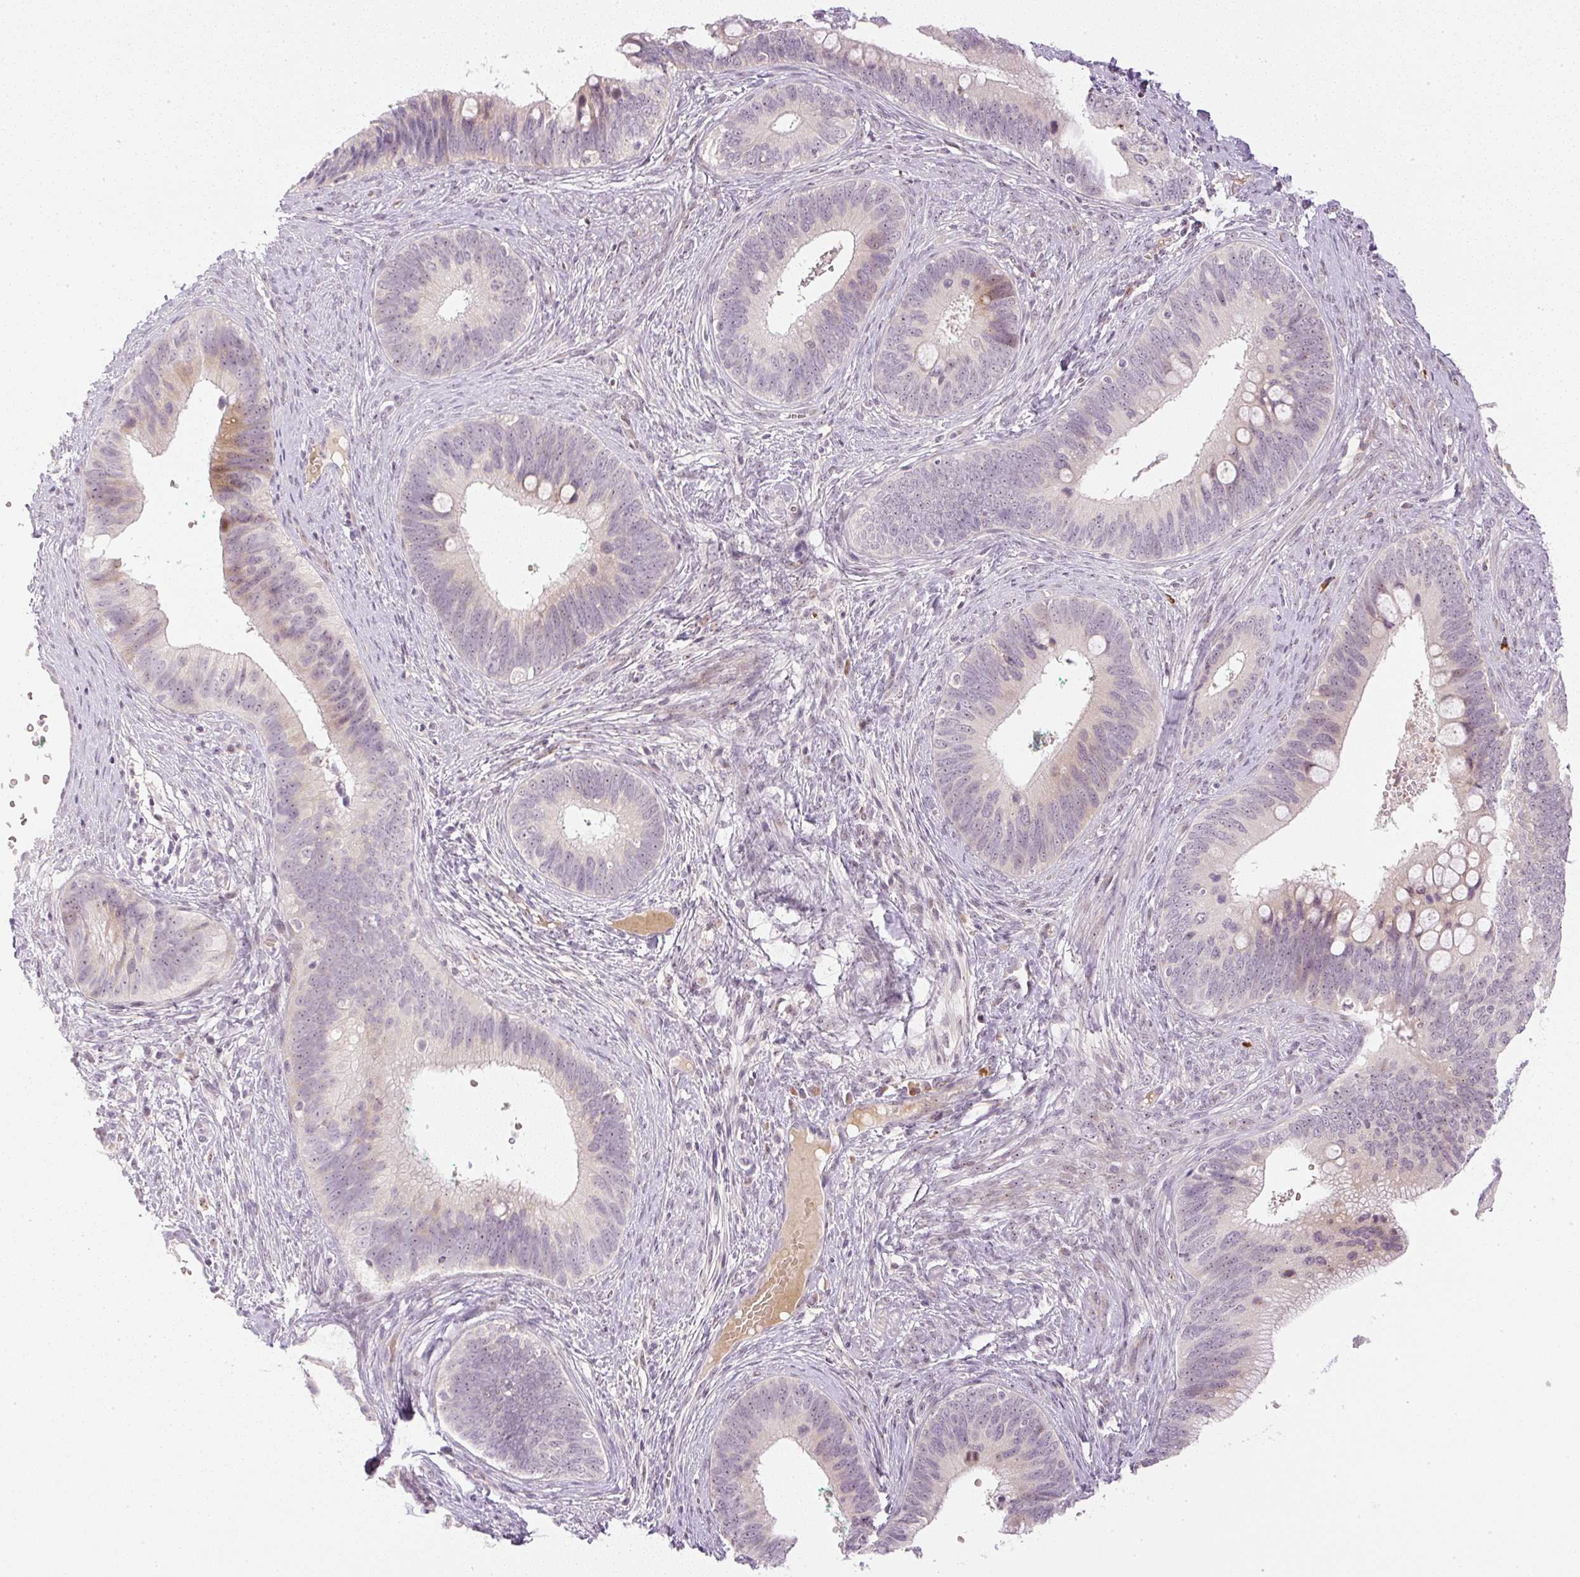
{"staining": {"intensity": "moderate", "quantity": "<25%", "location": "cytoplasmic/membranous,nuclear"}, "tissue": "cervical cancer", "cell_type": "Tumor cells", "image_type": "cancer", "snomed": [{"axis": "morphology", "description": "Adenocarcinoma, NOS"}, {"axis": "topography", "description": "Cervix"}], "caption": "A histopathology image of cervical adenocarcinoma stained for a protein demonstrates moderate cytoplasmic/membranous and nuclear brown staining in tumor cells.", "gene": "AAR2", "patient": {"sex": "female", "age": 42}}